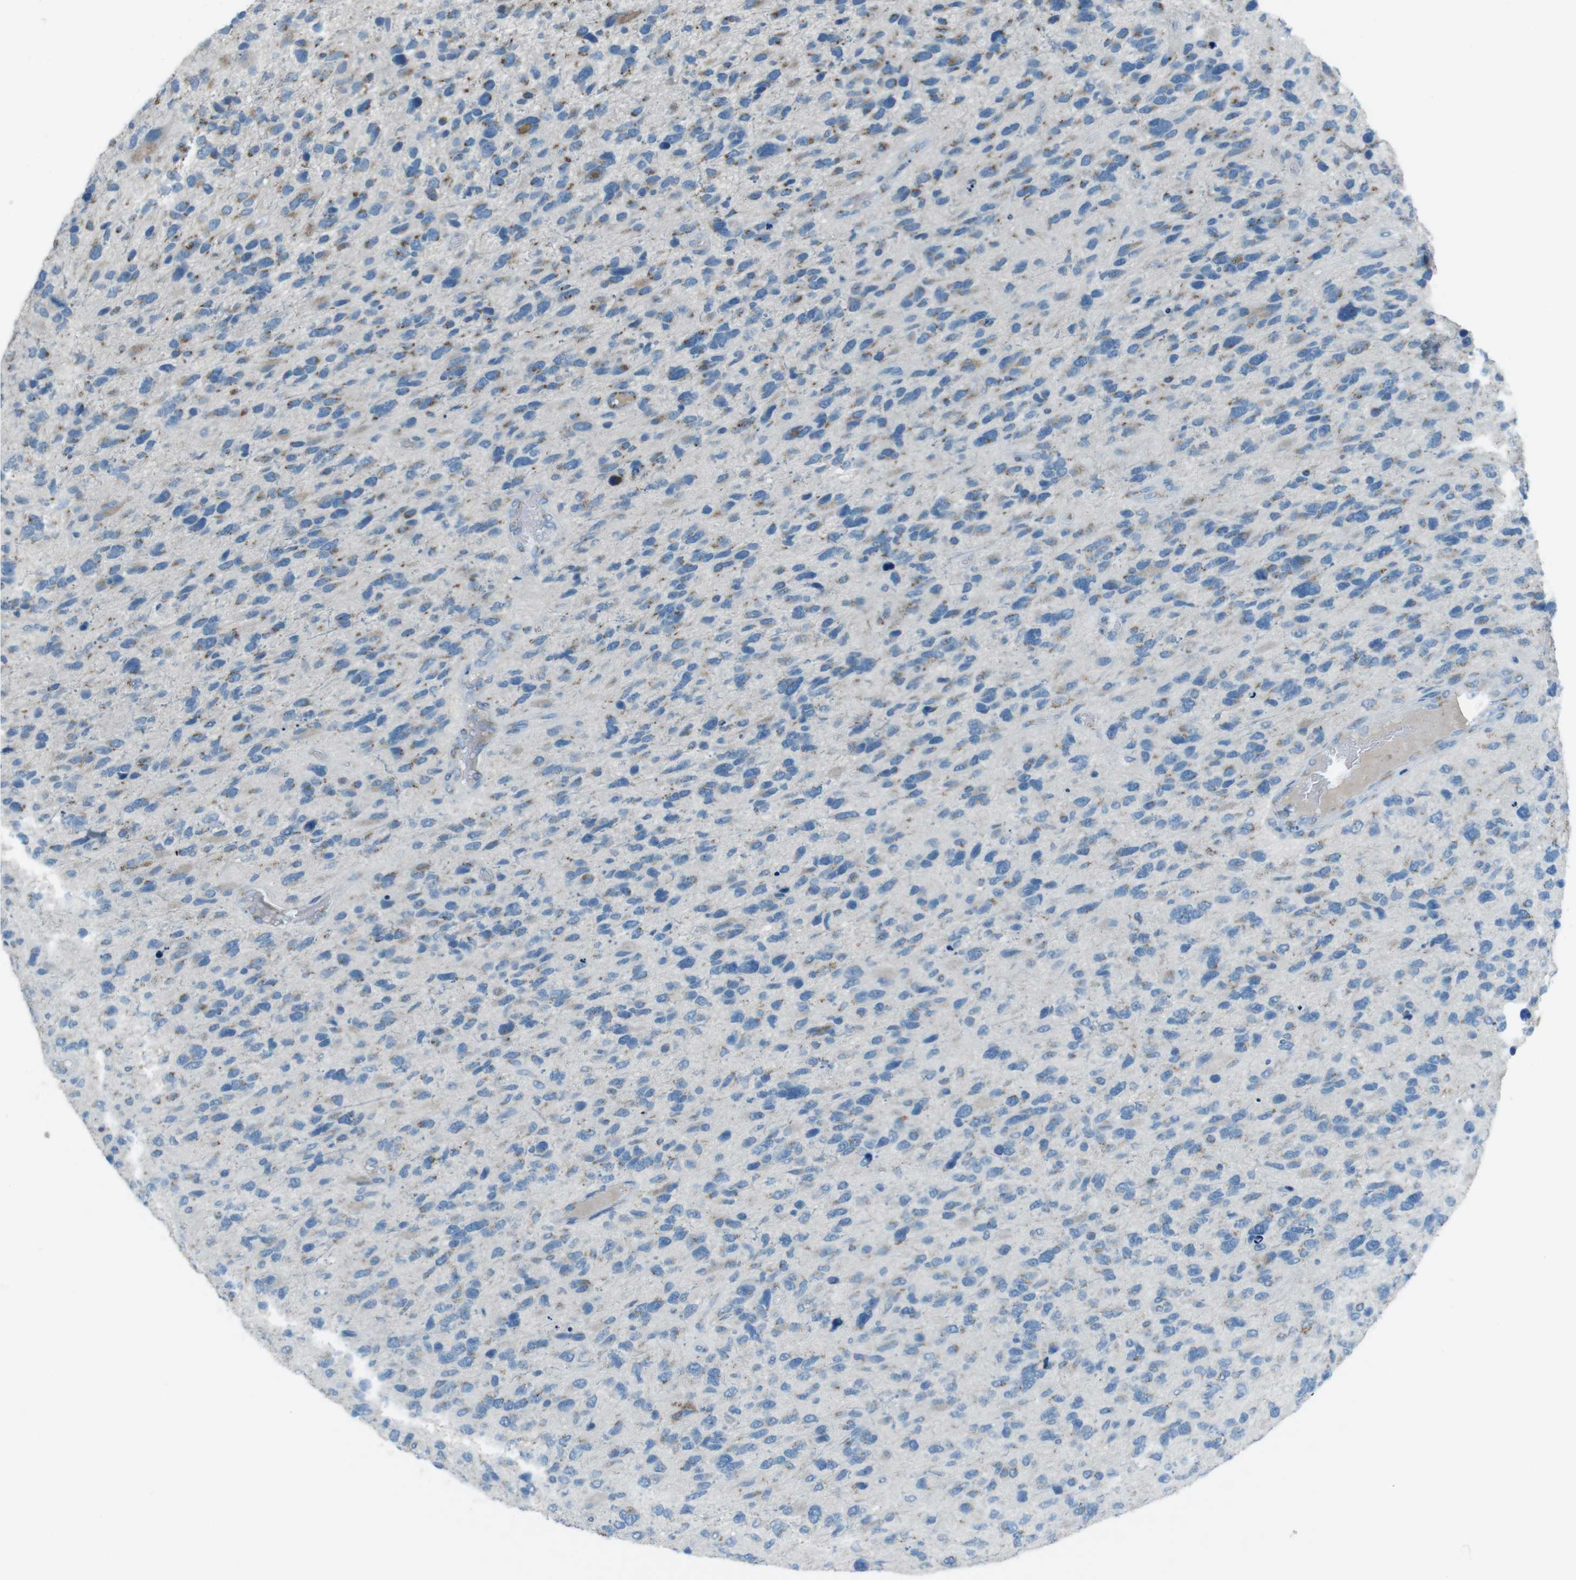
{"staining": {"intensity": "moderate", "quantity": "<25%", "location": "cytoplasmic/membranous"}, "tissue": "glioma", "cell_type": "Tumor cells", "image_type": "cancer", "snomed": [{"axis": "morphology", "description": "Glioma, malignant, High grade"}, {"axis": "topography", "description": "Brain"}], "caption": "Protein expression analysis of malignant high-grade glioma exhibits moderate cytoplasmic/membranous expression in approximately <25% of tumor cells.", "gene": "TXNDC15", "patient": {"sex": "female", "age": 58}}